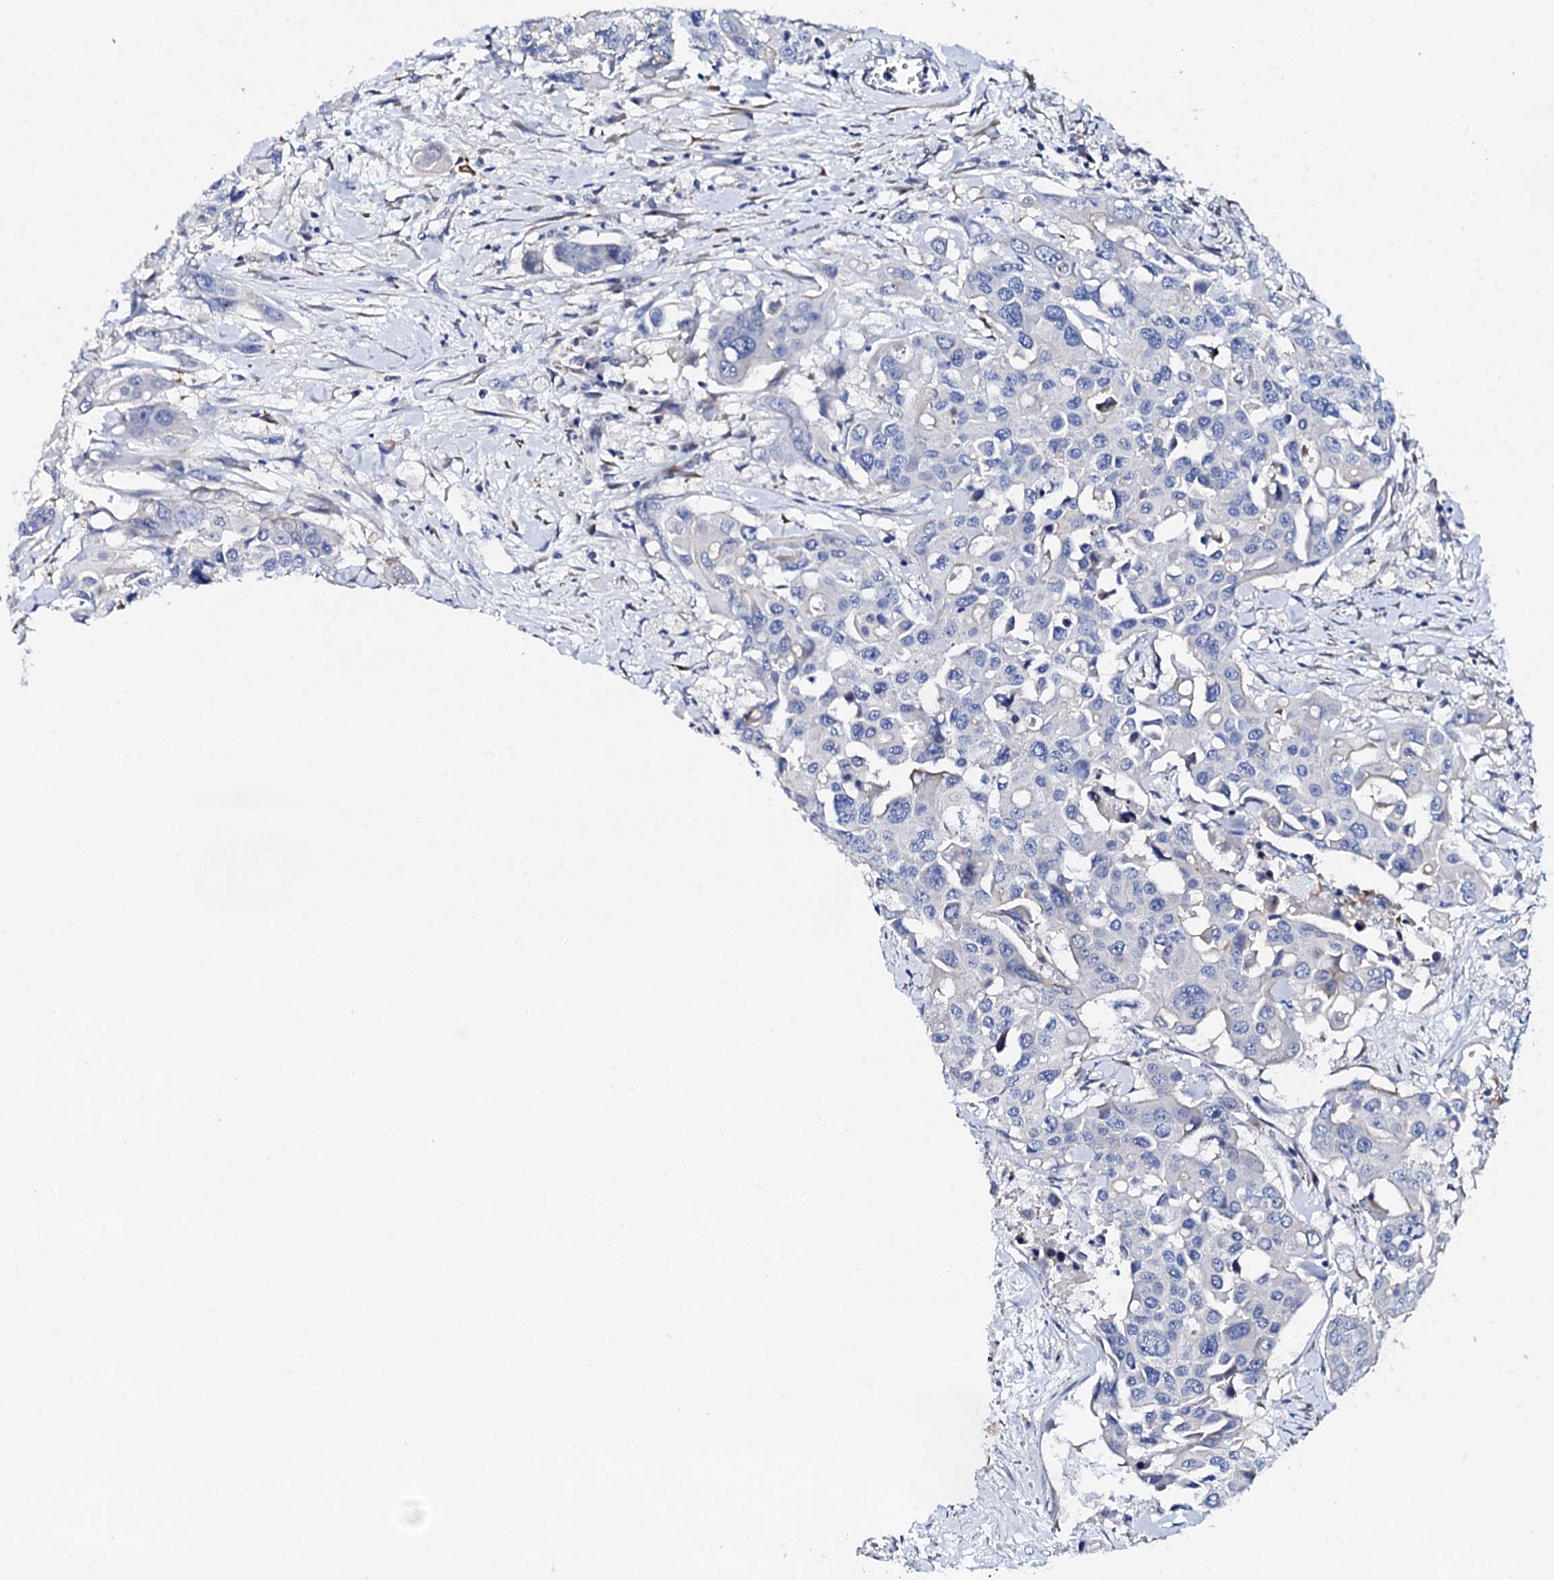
{"staining": {"intensity": "negative", "quantity": "none", "location": "none"}, "tissue": "colorectal cancer", "cell_type": "Tumor cells", "image_type": "cancer", "snomed": [{"axis": "morphology", "description": "Adenocarcinoma, NOS"}, {"axis": "topography", "description": "Colon"}], "caption": "Immunohistochemistry (IHC) image of neoplastic tissue: human colorectal cancer stained with DAB exhibits no significant protein positivity in tumor cells.", "gene": "TRDN", "patient": {"sex": "male", "age": 77}}